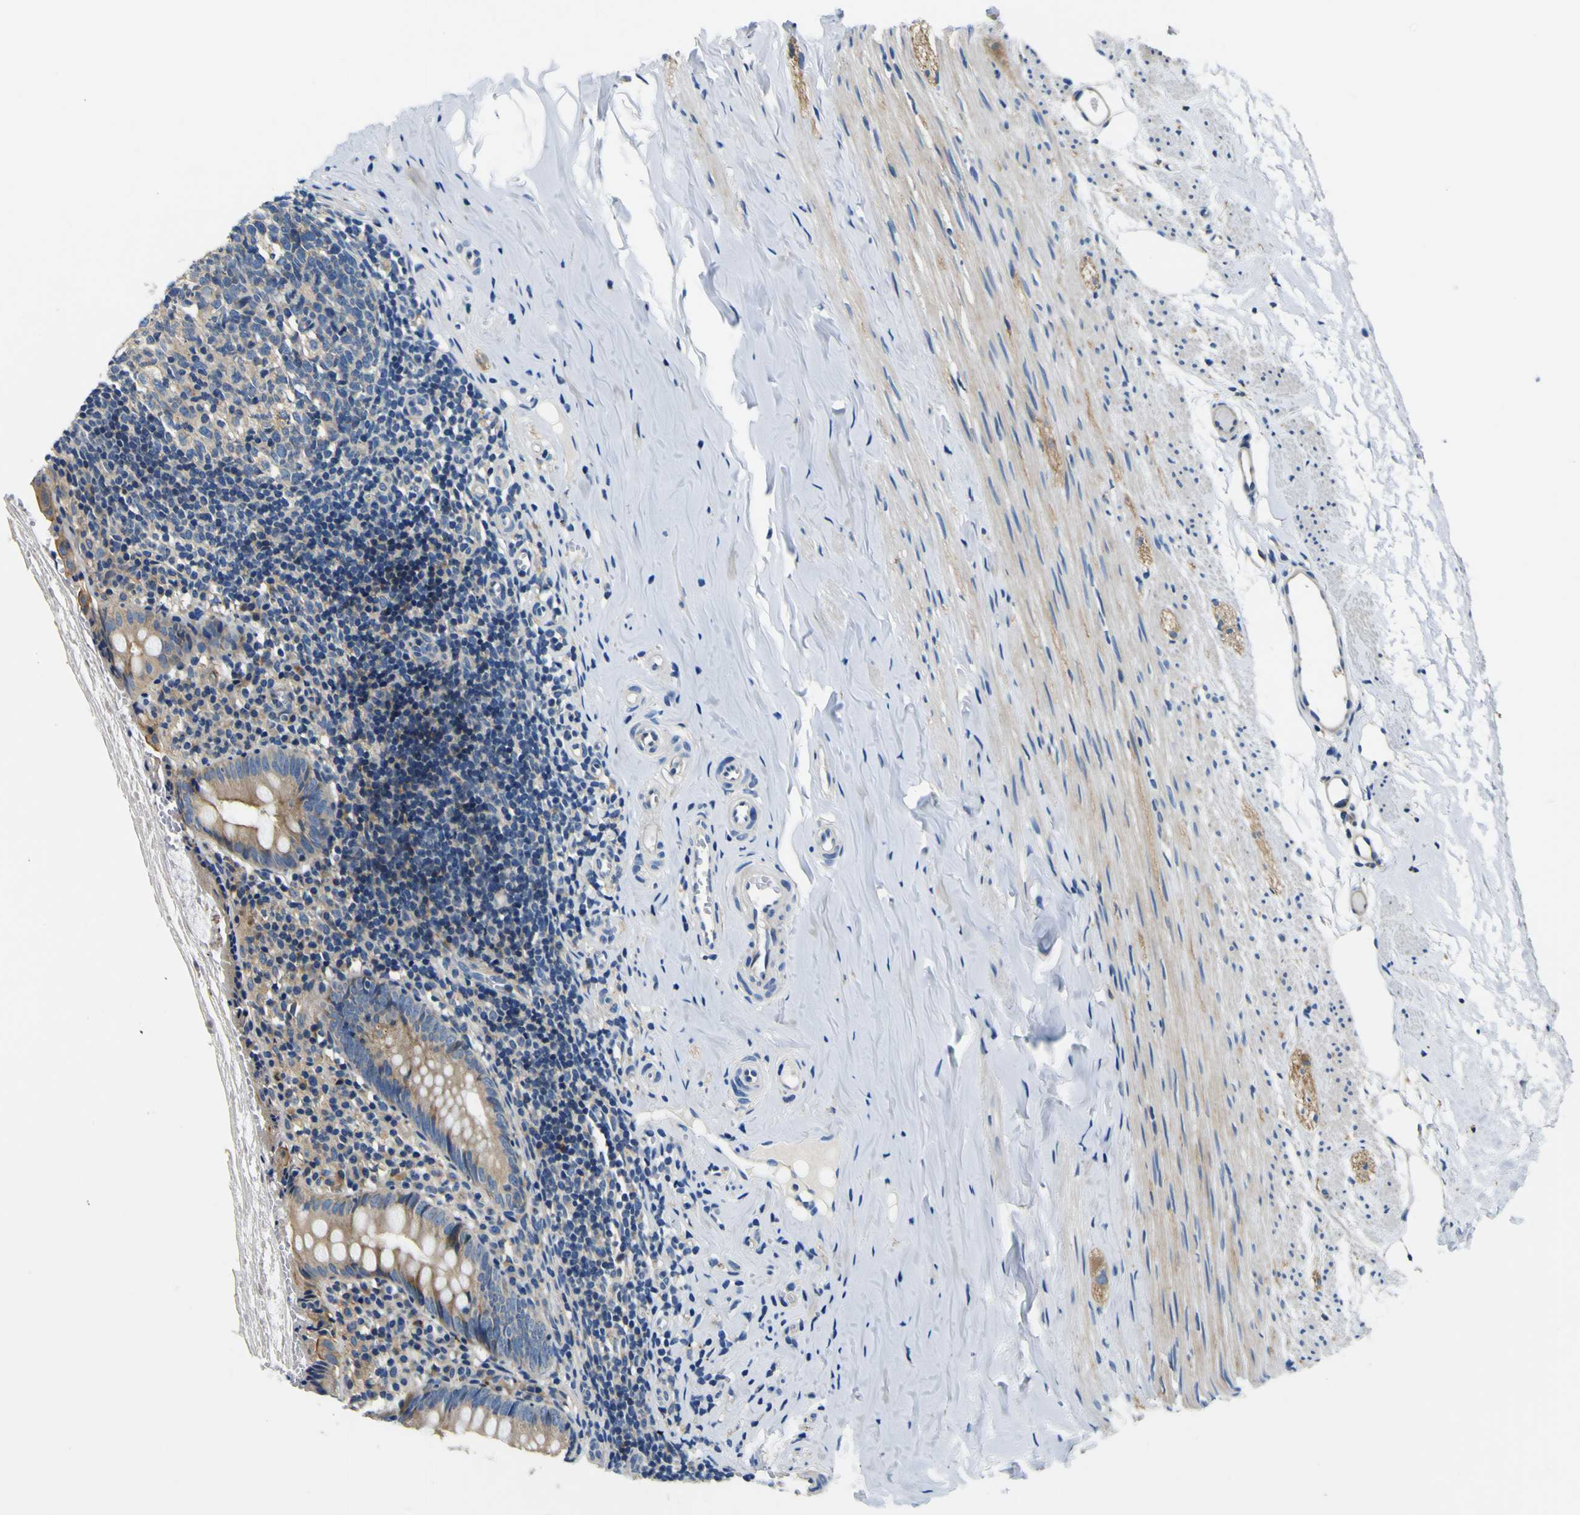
{"staining": {"intensity": "moderate", "quantity": ">75%", "location": "cytoplasmic/membranous"}, "tissue": "appendix", "cell_type": "Glandular cells", "image_type": "normal", "snomed": [{"axis": "morphology", "description": "Normal tissue, NOS"}, {"axis": "topography", "description": "Appendix"}], "caption": "Protein staining by IHC exhibits moderate cytoplasmic/membranous expression in about >75% of glandular cells in benign appendix.", "gene": "CLSTN1", "patient": {"sex": "female", "age": 10}}